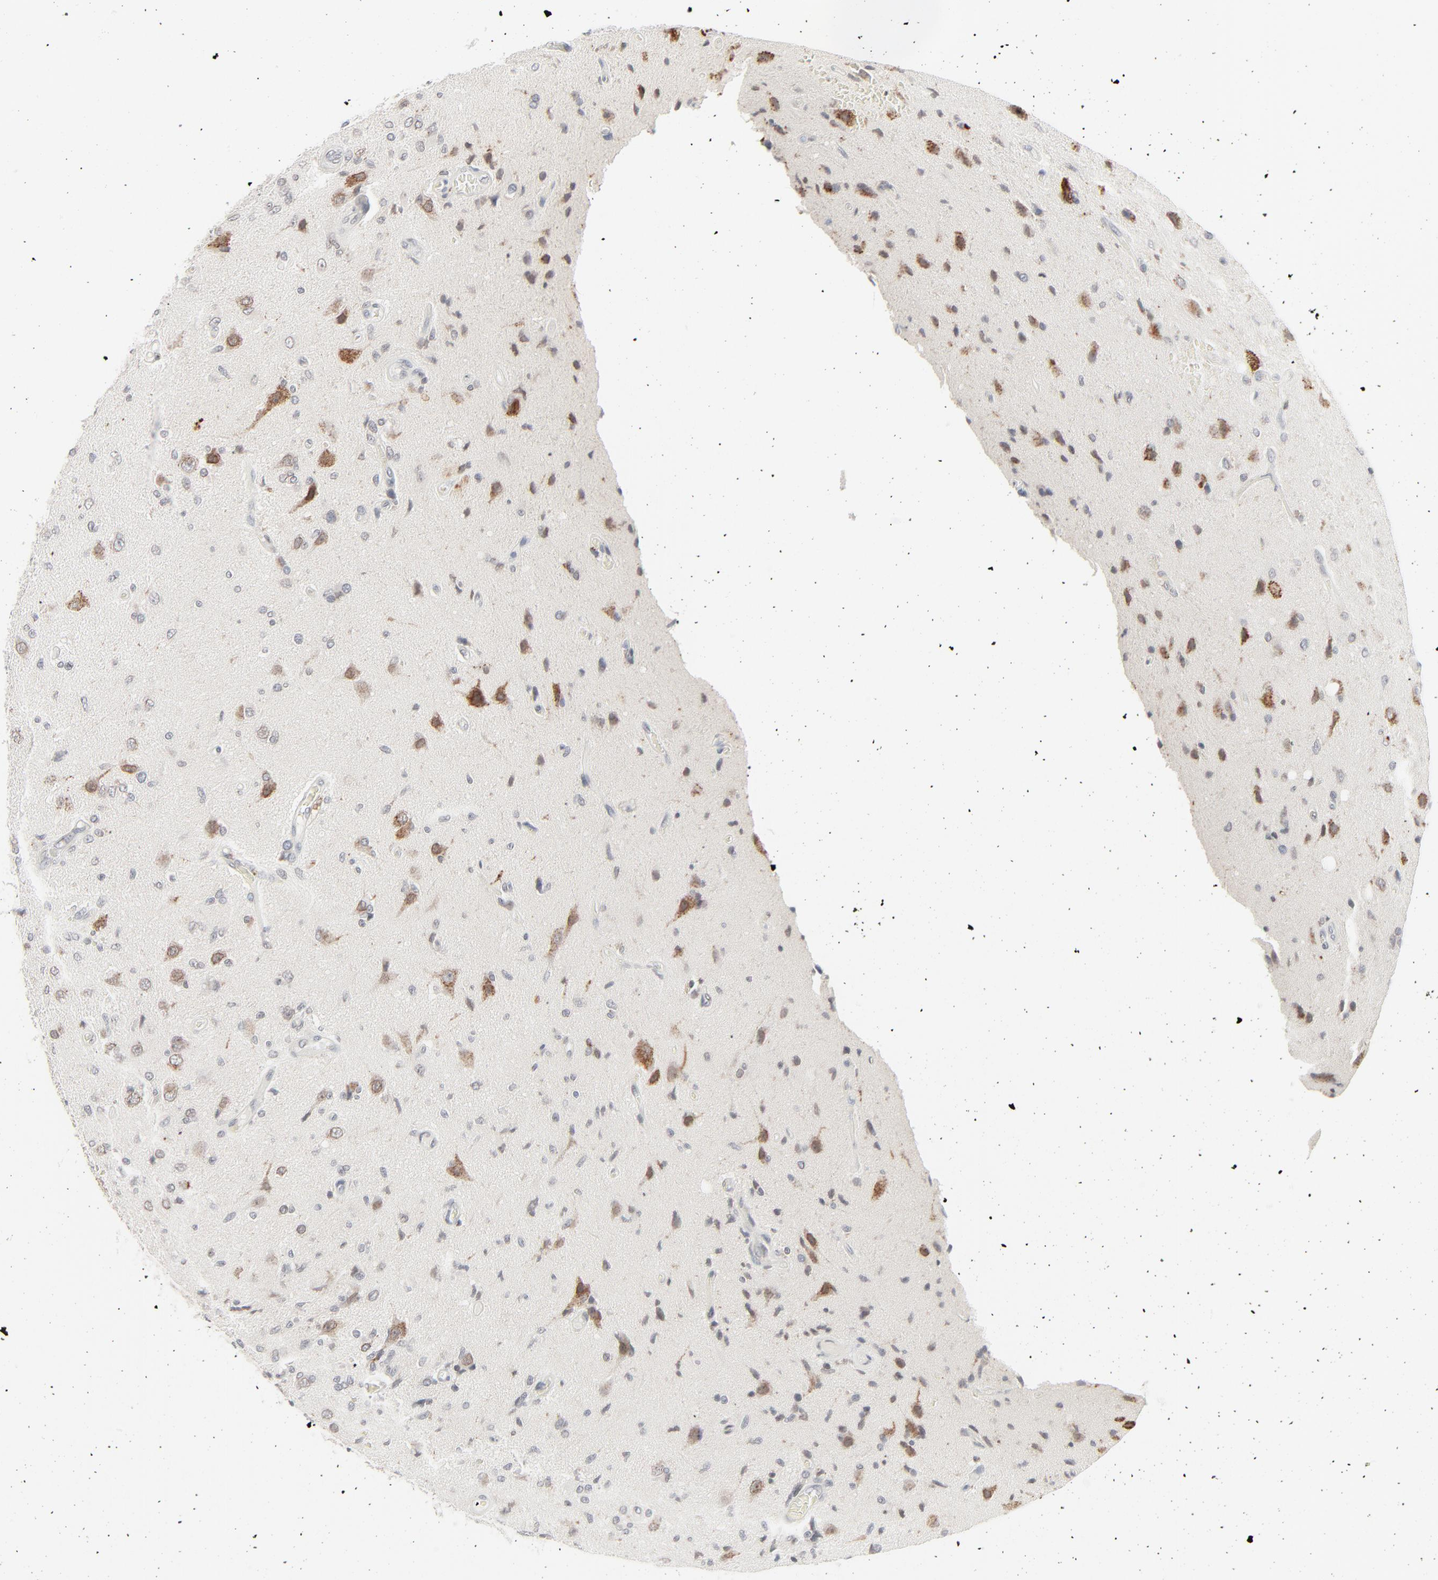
{"staining": {"intensity": "weak", "quantity": "<25%", "location": "cytoplasmic/membranous,nuclear"}, "tissue": "glioma", "cell_type": "Tumor cells", "image_type": "cancer", "snomed": [{"axis": "morphology", "description": "Normal tissue, NOS"}, {"axis": "morphology", "description": "Glioma, malignant, High grade"}, {"axis": "topography", "description": "Cerebral cortex"}], "caption": "Immunohistochemical staining of human malignant high-grade glioma shows no significant staining in tumor cells.", "gene": "MAD1L1", "patient": {"sex": "male", "age": 77}}